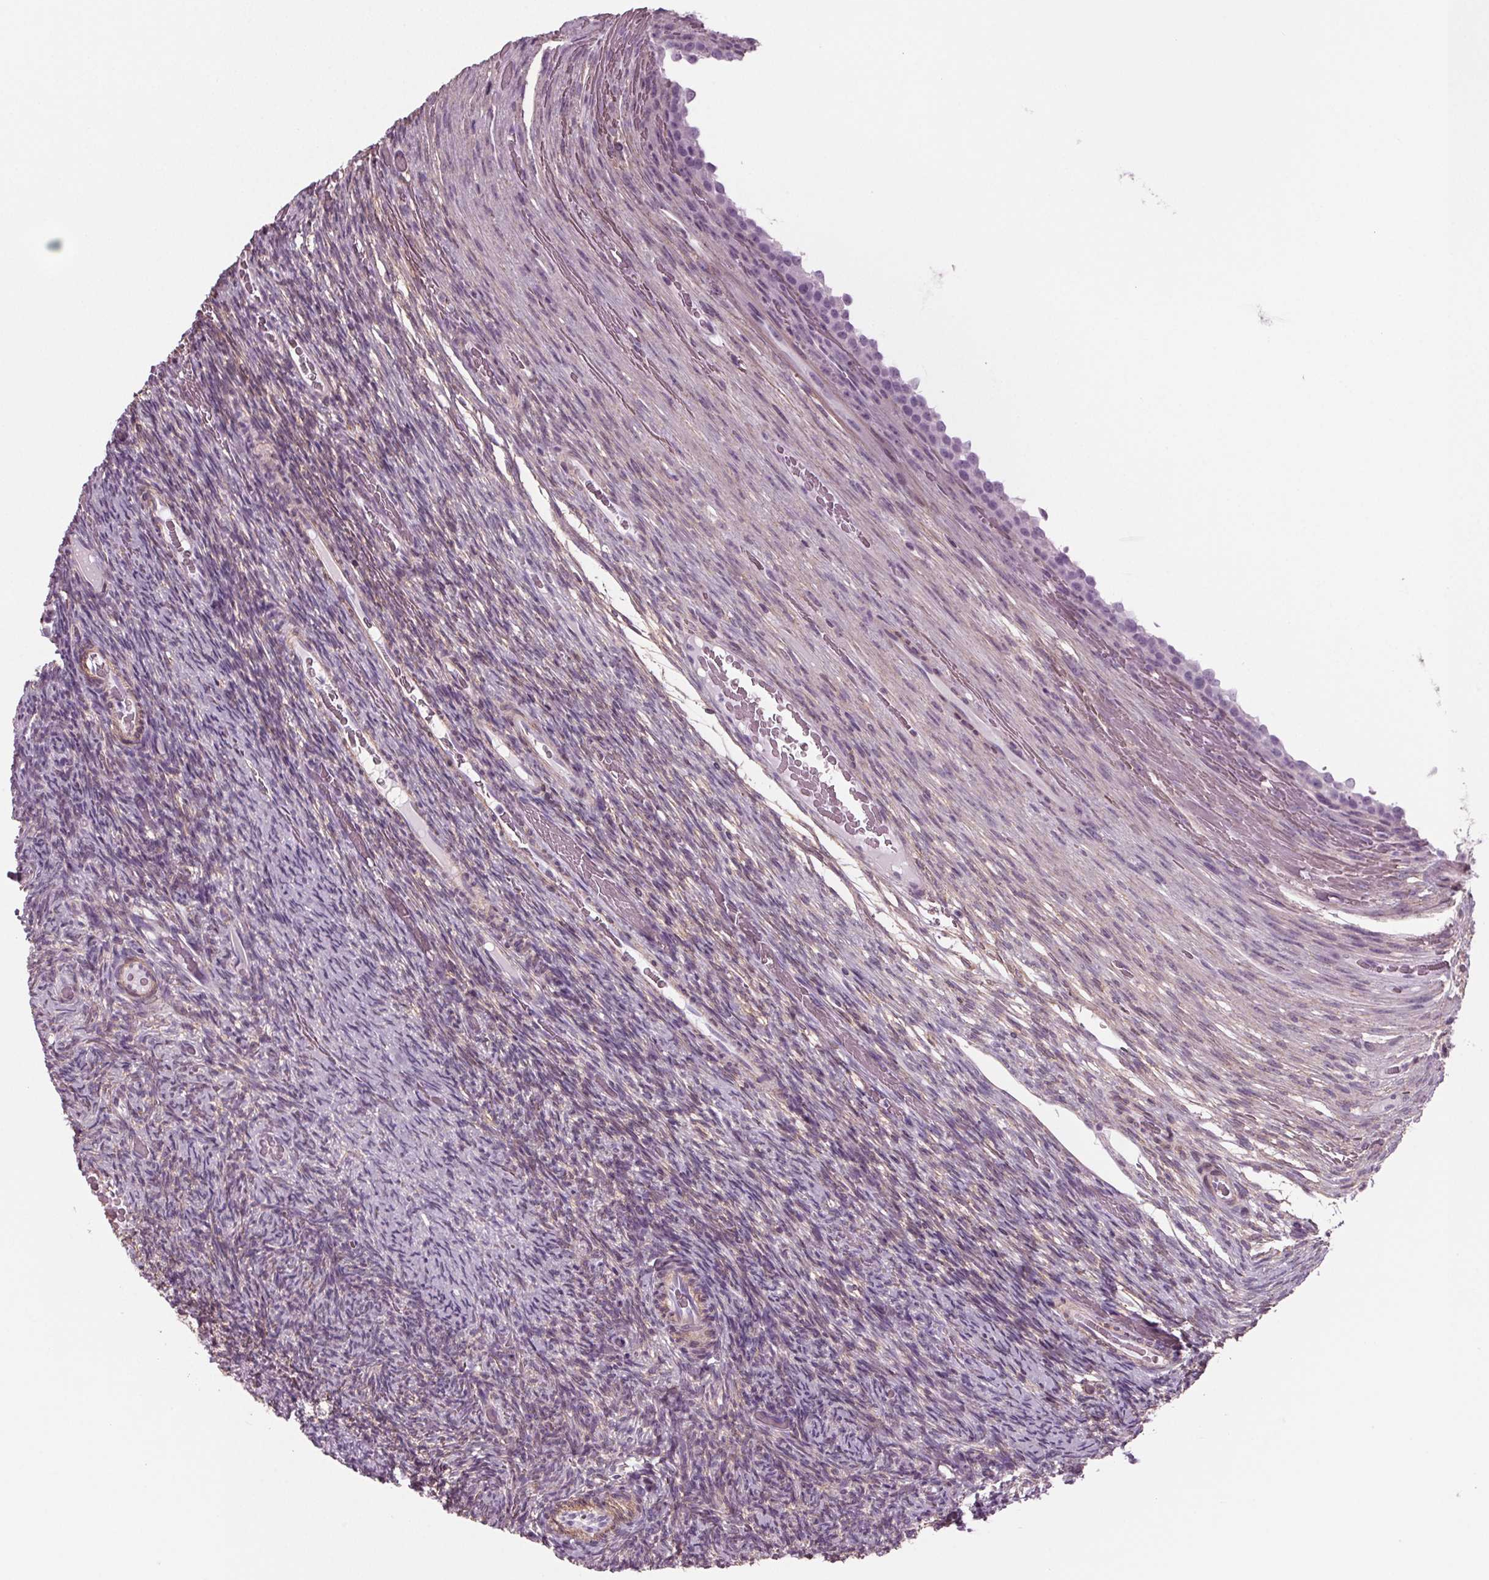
{"staining": {"intensity": "negative", "quantity": "none", "location": "none"}, "tissue": "ovary", "cell_type": "Follicle cells", "image_type": "normal", "snomed": [{"axis": "morphology", "description": "Normal tissue, NOS"}, {"axis": "topography", "description": "Ovary"}], "caption": "An image of ovary stained for a protein exhibits no brown staining in follicle cells.", "gene": "BHLHE22", "patient": {"sex": "female", "age": 34}}